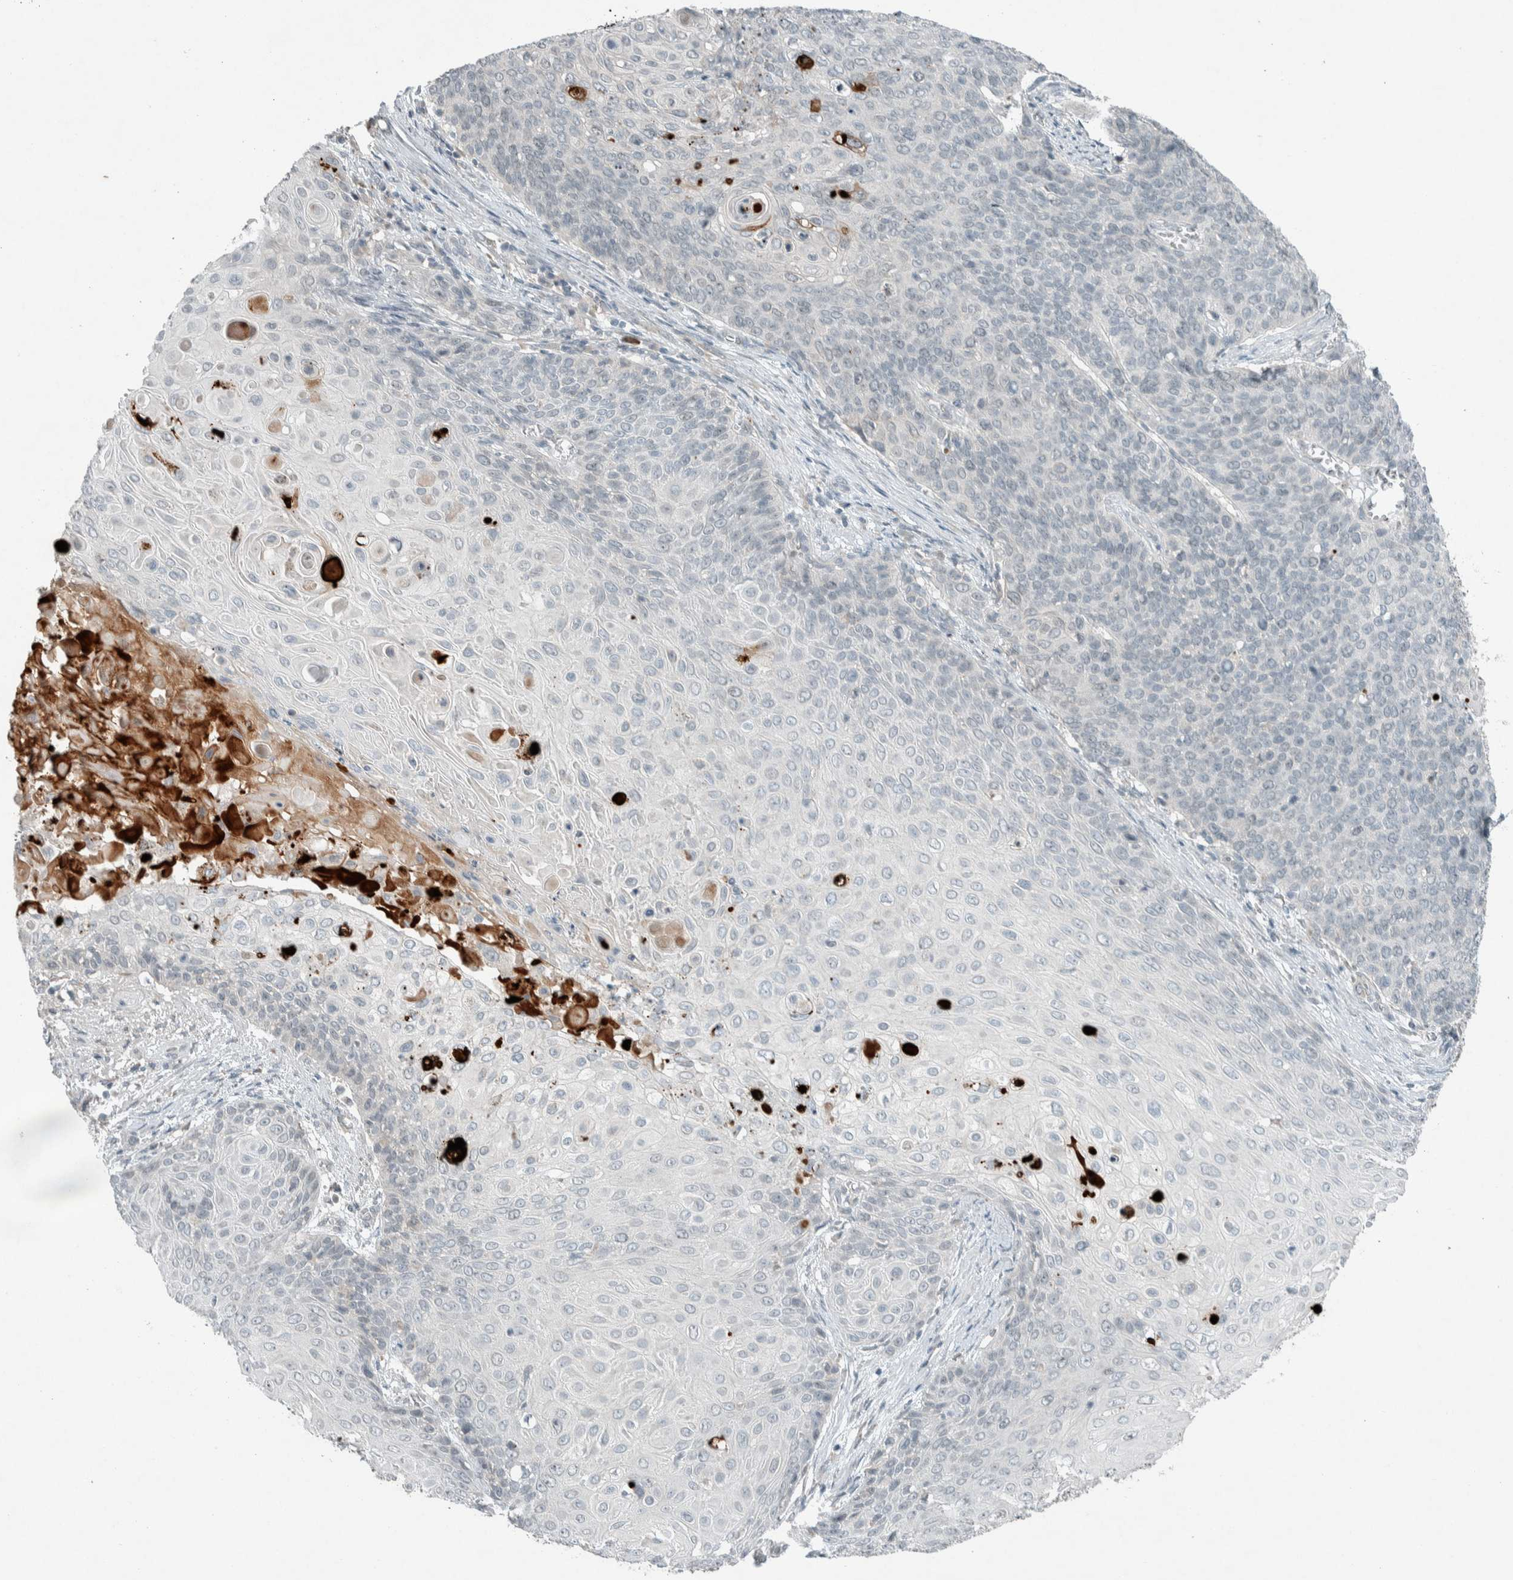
{"staining": {"intensity": "moderate", "quantity": "<25%", "location": "cytoplasmic/membranous"}, "tissue": "cervical cancer", "cell_type": "Tumor cells", "image_type": "cancer", "snomed": [{"axis": "morphology", "description": "Squamous cell carcinoma, NOS"}, {"axis": "topography", "description": "Cervix"}], "caption": "High-power microscopy captured an immunohistochemistry (IHC) image of cervical squamous cell carcinoma, revealing moderate cytoplasmic/membranous positivity in approximately <25% of tumor cells.", "gene": "CERCAM", "patient": {"sex": "female", "age": 39}}